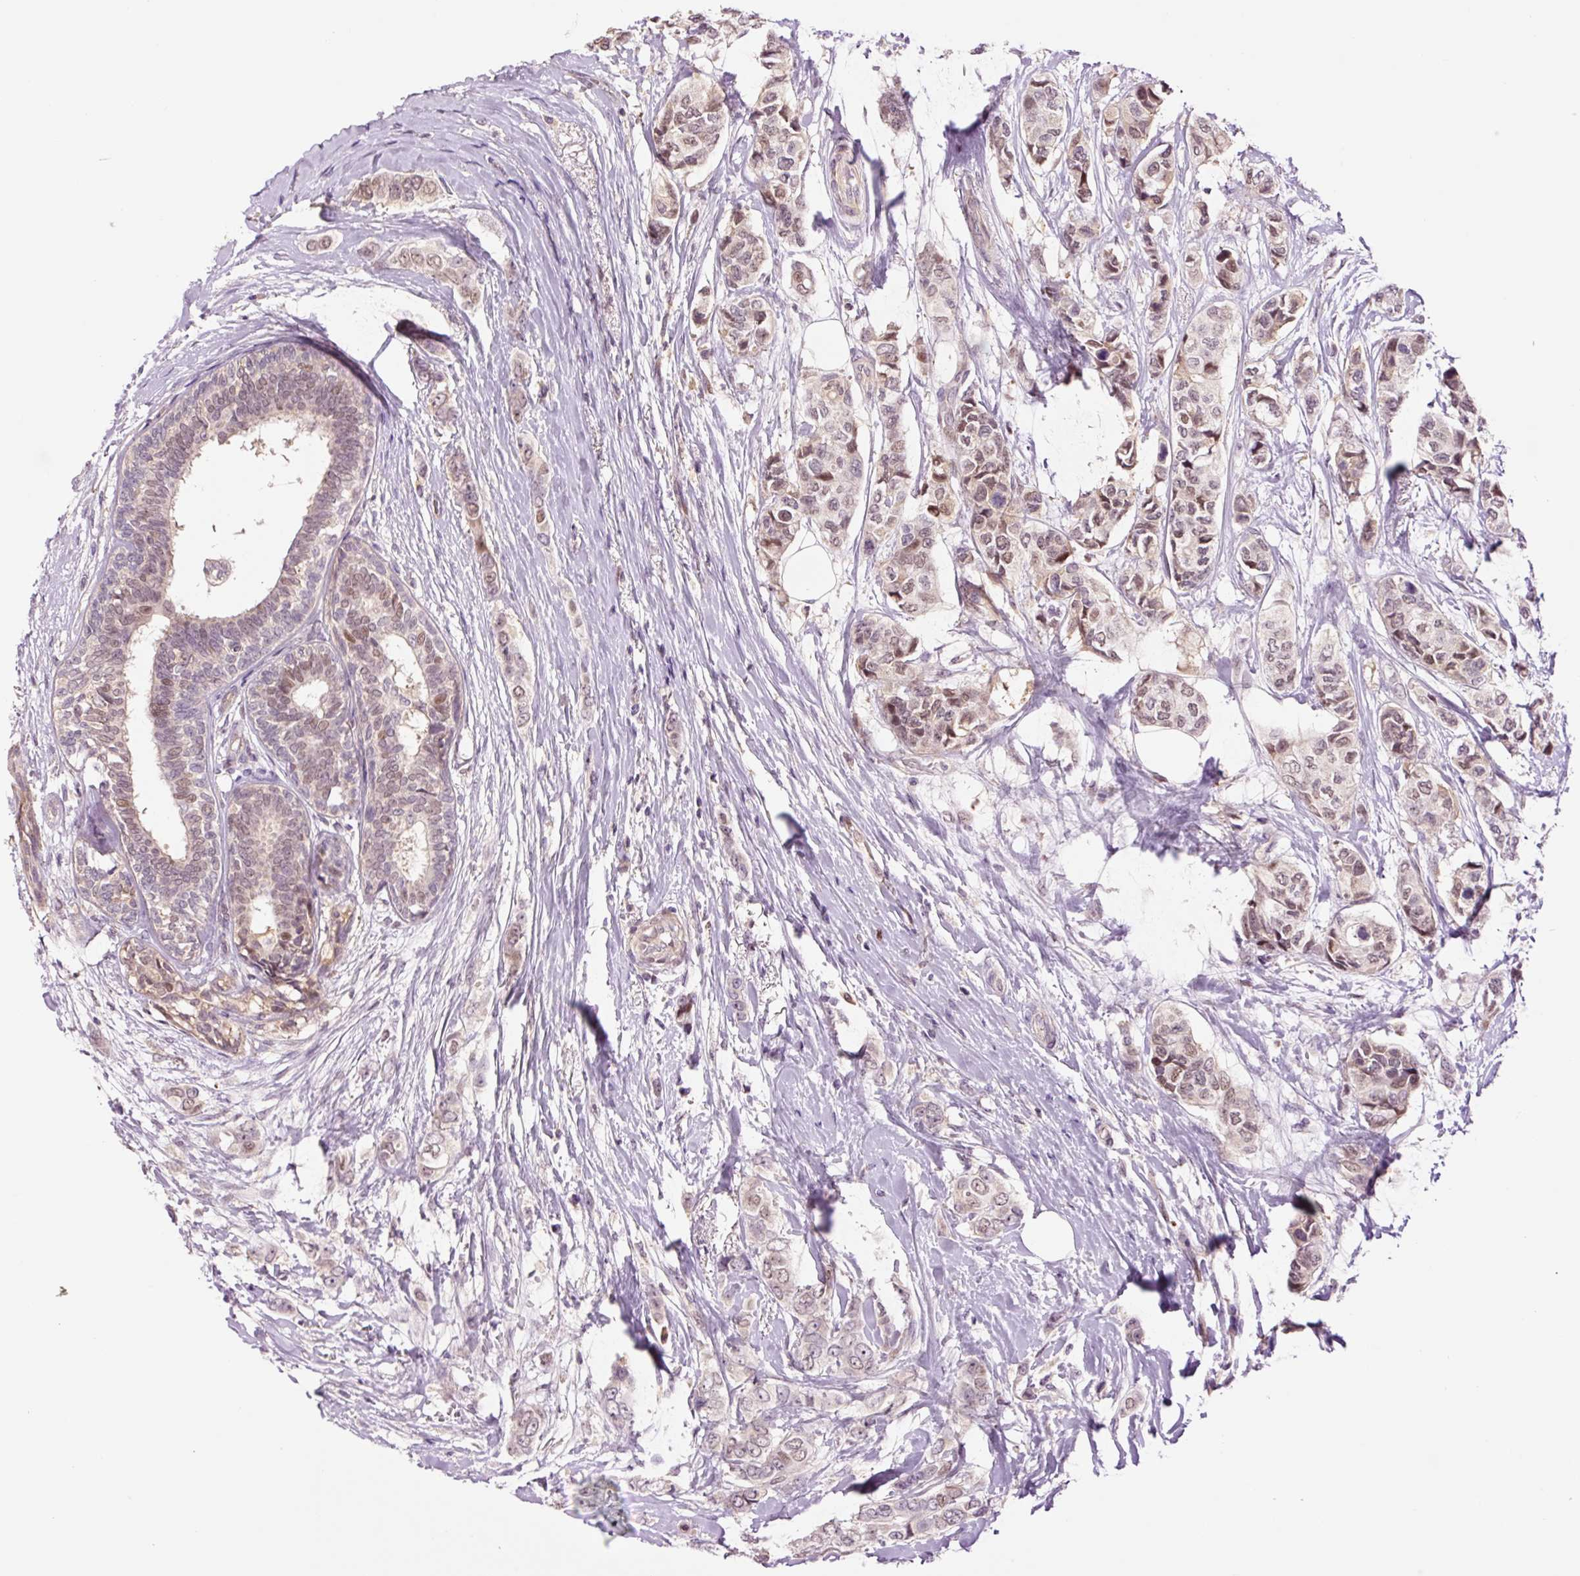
{"staining": {"intensity": "moderate", "quantity": ">75%", "location": "nuclear"}, "tissue": "breast cancer", "cell_type": "Tumor cells", "image_type": "cancer", "snomed": [{"axis": "morphology", "description": "Lobular carcinoma"}, {"axis": "topography", "description": "Breast"}], "caption": "Breast cancer (lobular carcinoma) tissue exhibits moderate nuclear staining in approximately >75% of tumor cells, visualized by immunohistochemistry. (Stains: DAB in brown, nuclei in blue, Microscopy: brightfield microscopy at high magnification).", "gene": "DPPA4", "patient": {"sex": "female", "age": 51}}